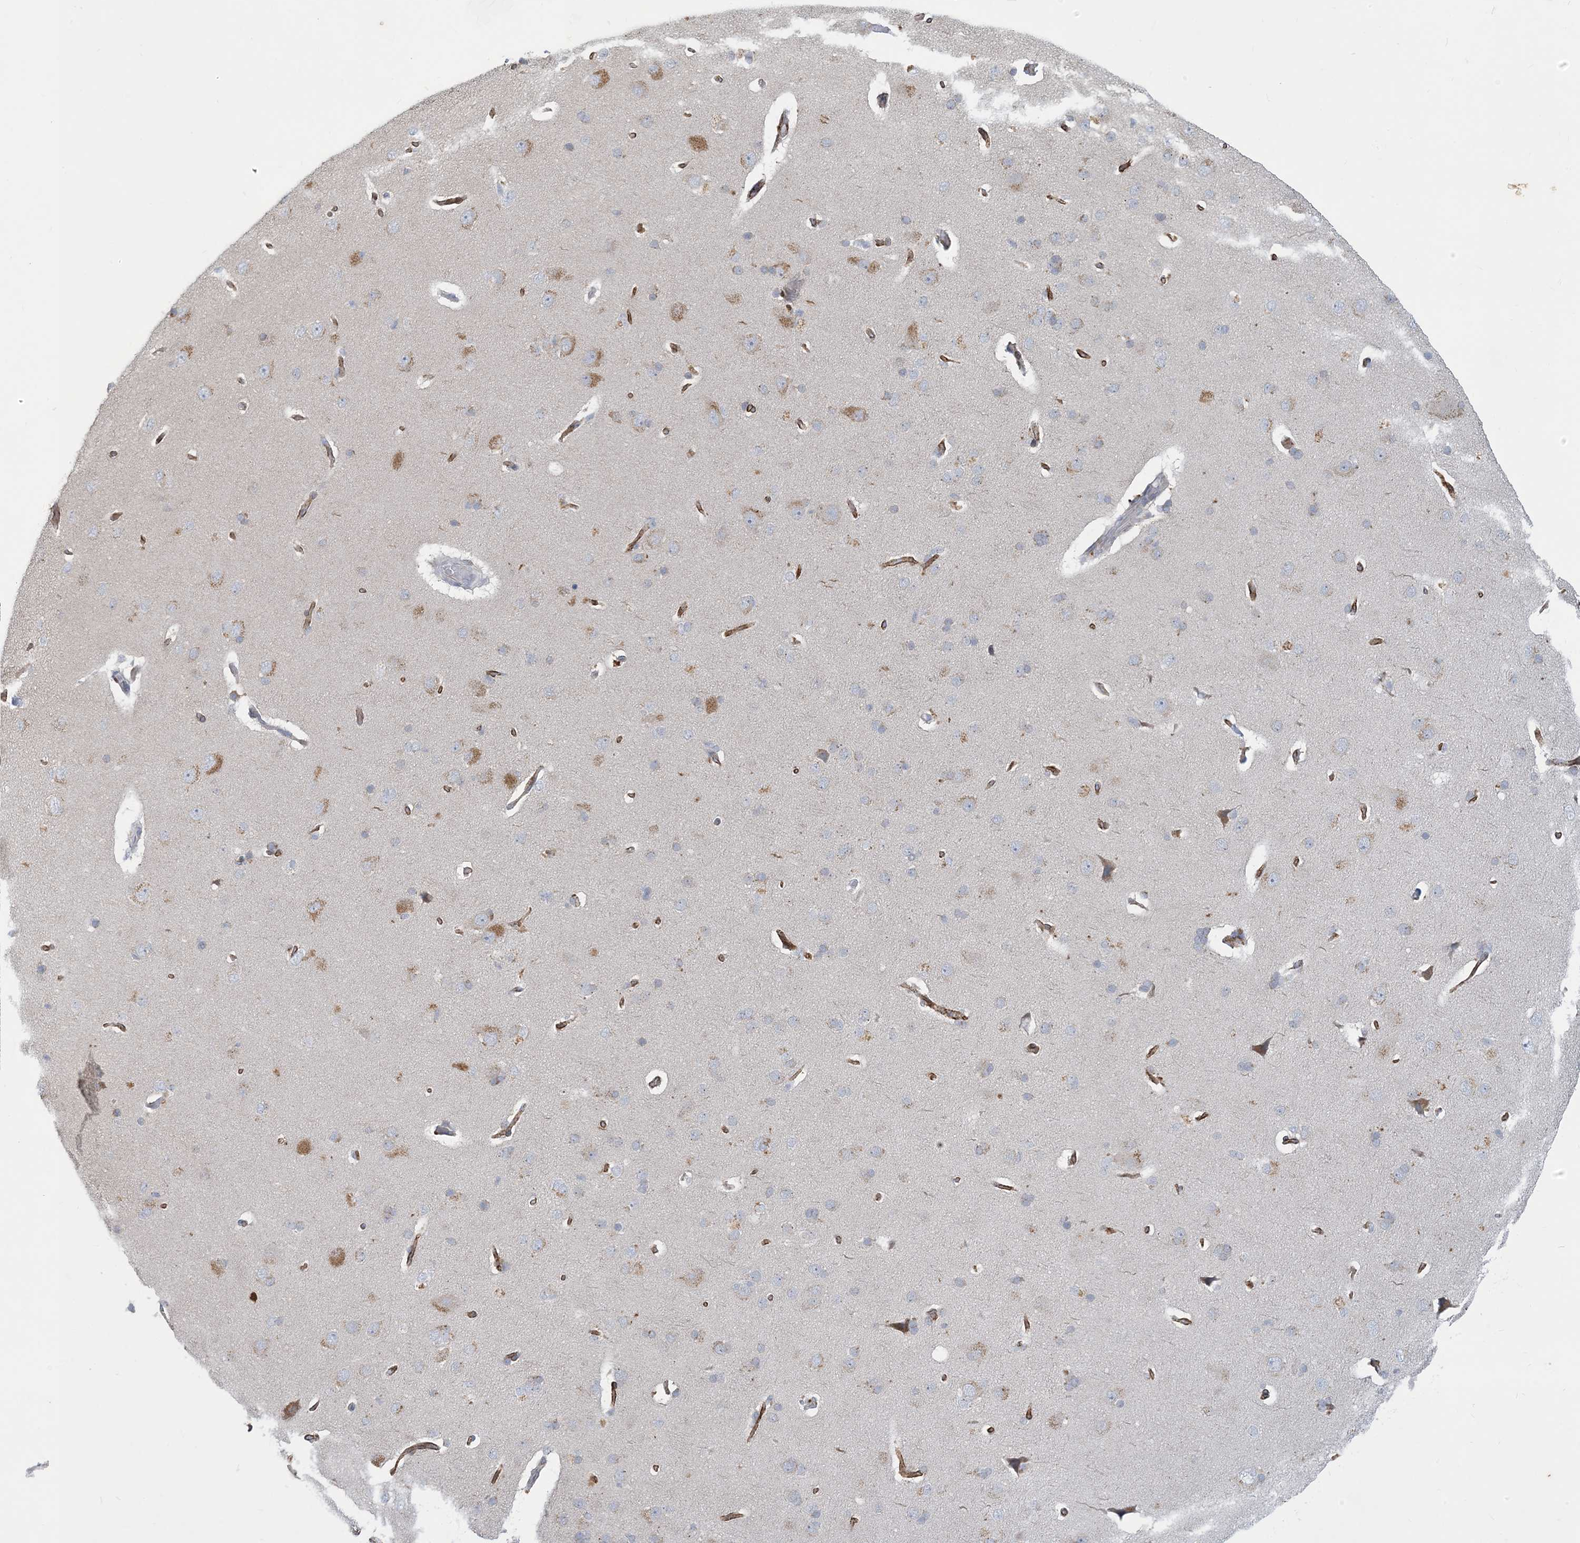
{"staining": {"intensity": "strong", "quantity": ">75%", "location": "cytoplasmic/membranous"}, "tissue": "cerebral cortex", "cell_type": "Endothelial cells", "image_type": "normal", "snomed": [{"axis": "morphology", "description": "Normal tissue, NOS"}, {"axis": "topography", "description": "Cerebral cortex"}], "caption": "Immunohistochemical staining of normal human cerebral cortex demonstrates strong cytoplasmic/membranous protein positivity in approximately >75% of endothelial cells. (DAB IHC, brown staining for protein, blue staining for nuclei).", "gene": "CCDC14", "patient": {"sex": "male", "age": 62}}